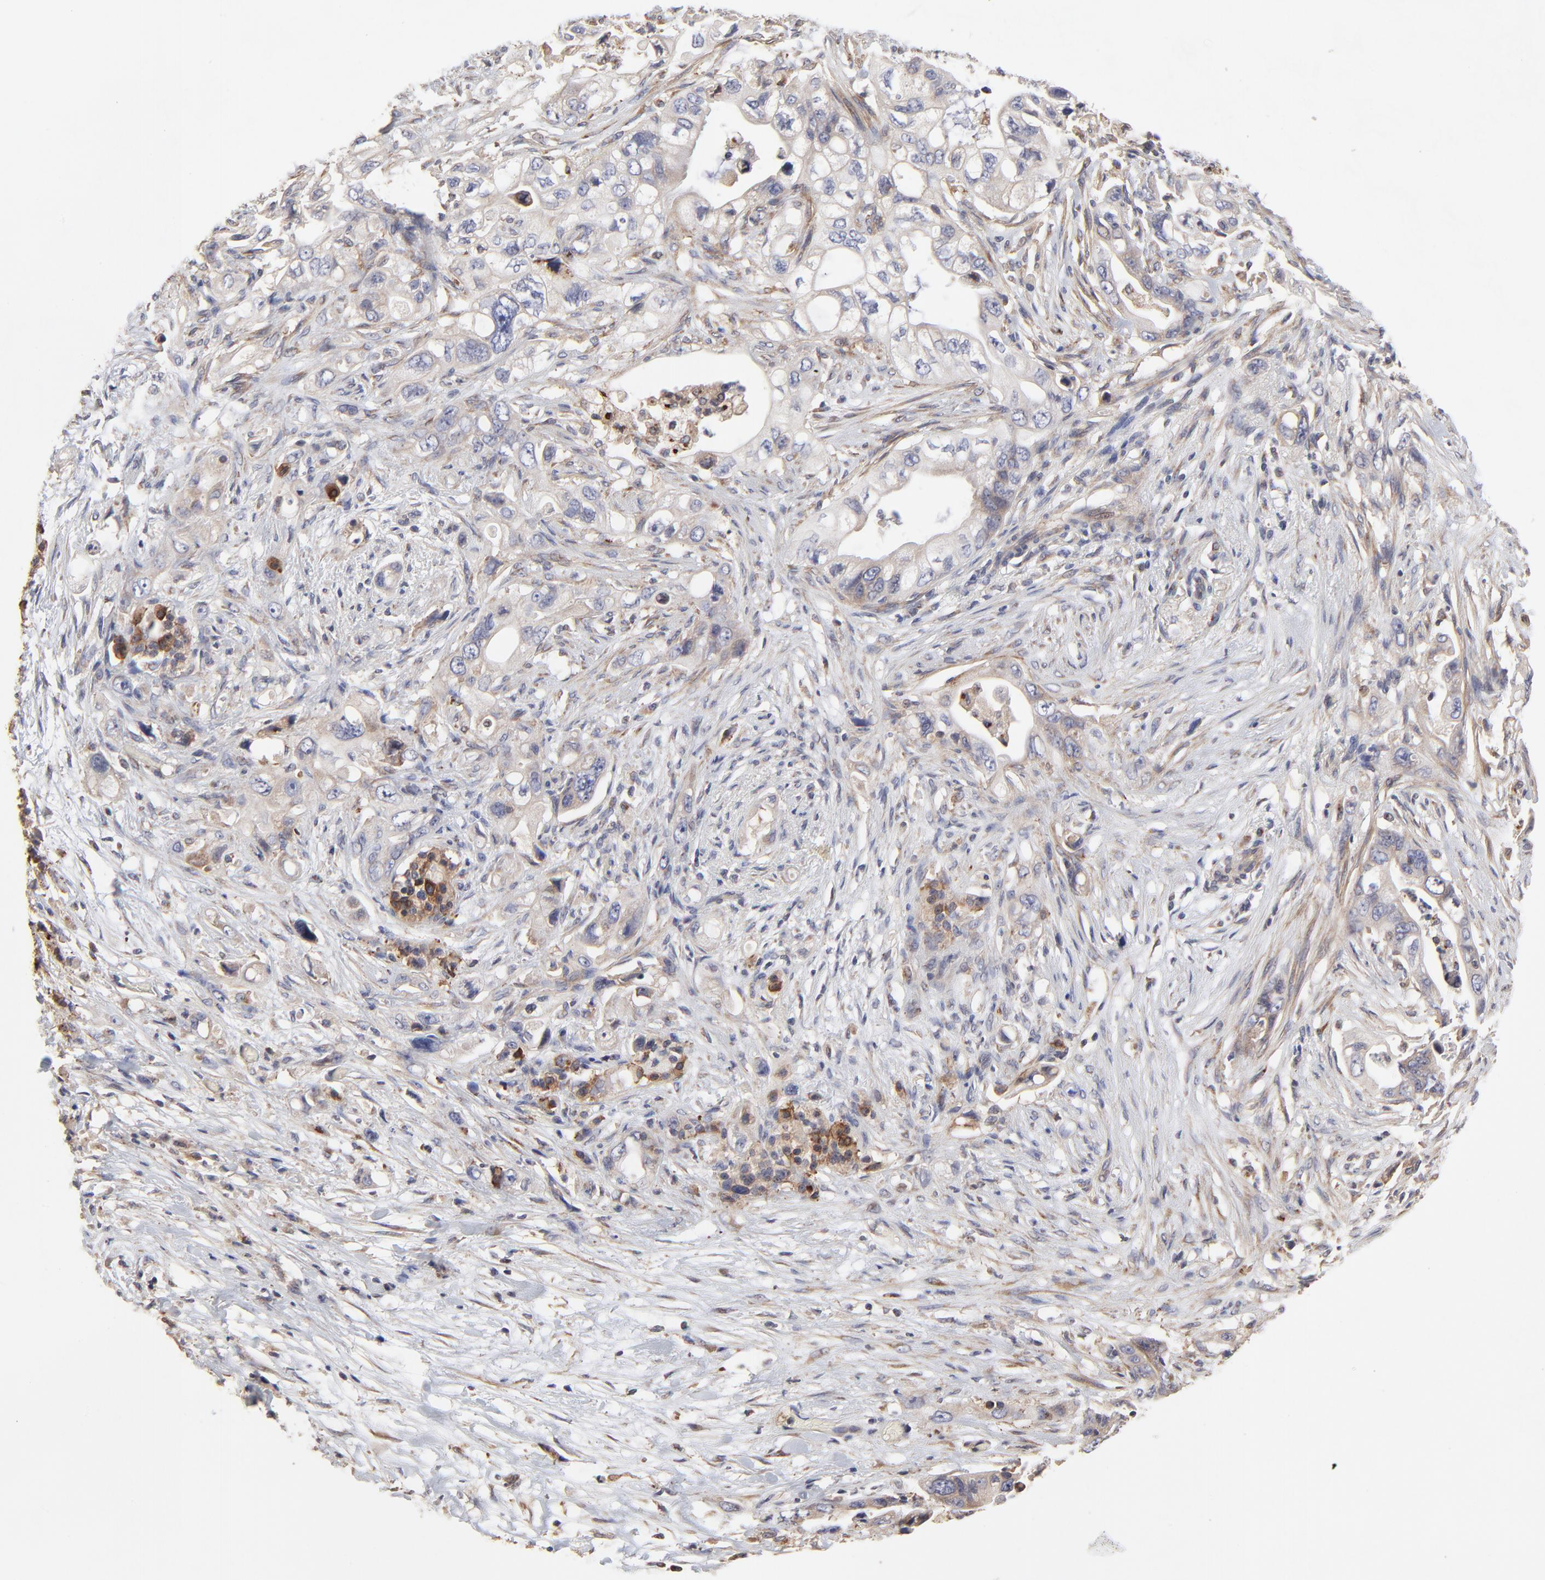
{"staining": {"intensity": "weak", "quantity": "25%-75%", "location": "cytoplasmic/membranous"}, "tissue": "pancreatic cancer", "cell_type": "Tumor cells", "image_type": "cancer", "snomed": [{"axis": "morphology", "description": "Normal tissue, NOS"}, {"axis": "topography", "description": "Pancreas"}], "caption": "This is an image of immunohistochemistry staining of pancreatic cancer, which shows weak expression in the cytoplasmic/membranous of tumor cells.", "gene": "ELP2", "patient": {"sex": "male", "age": 42}}